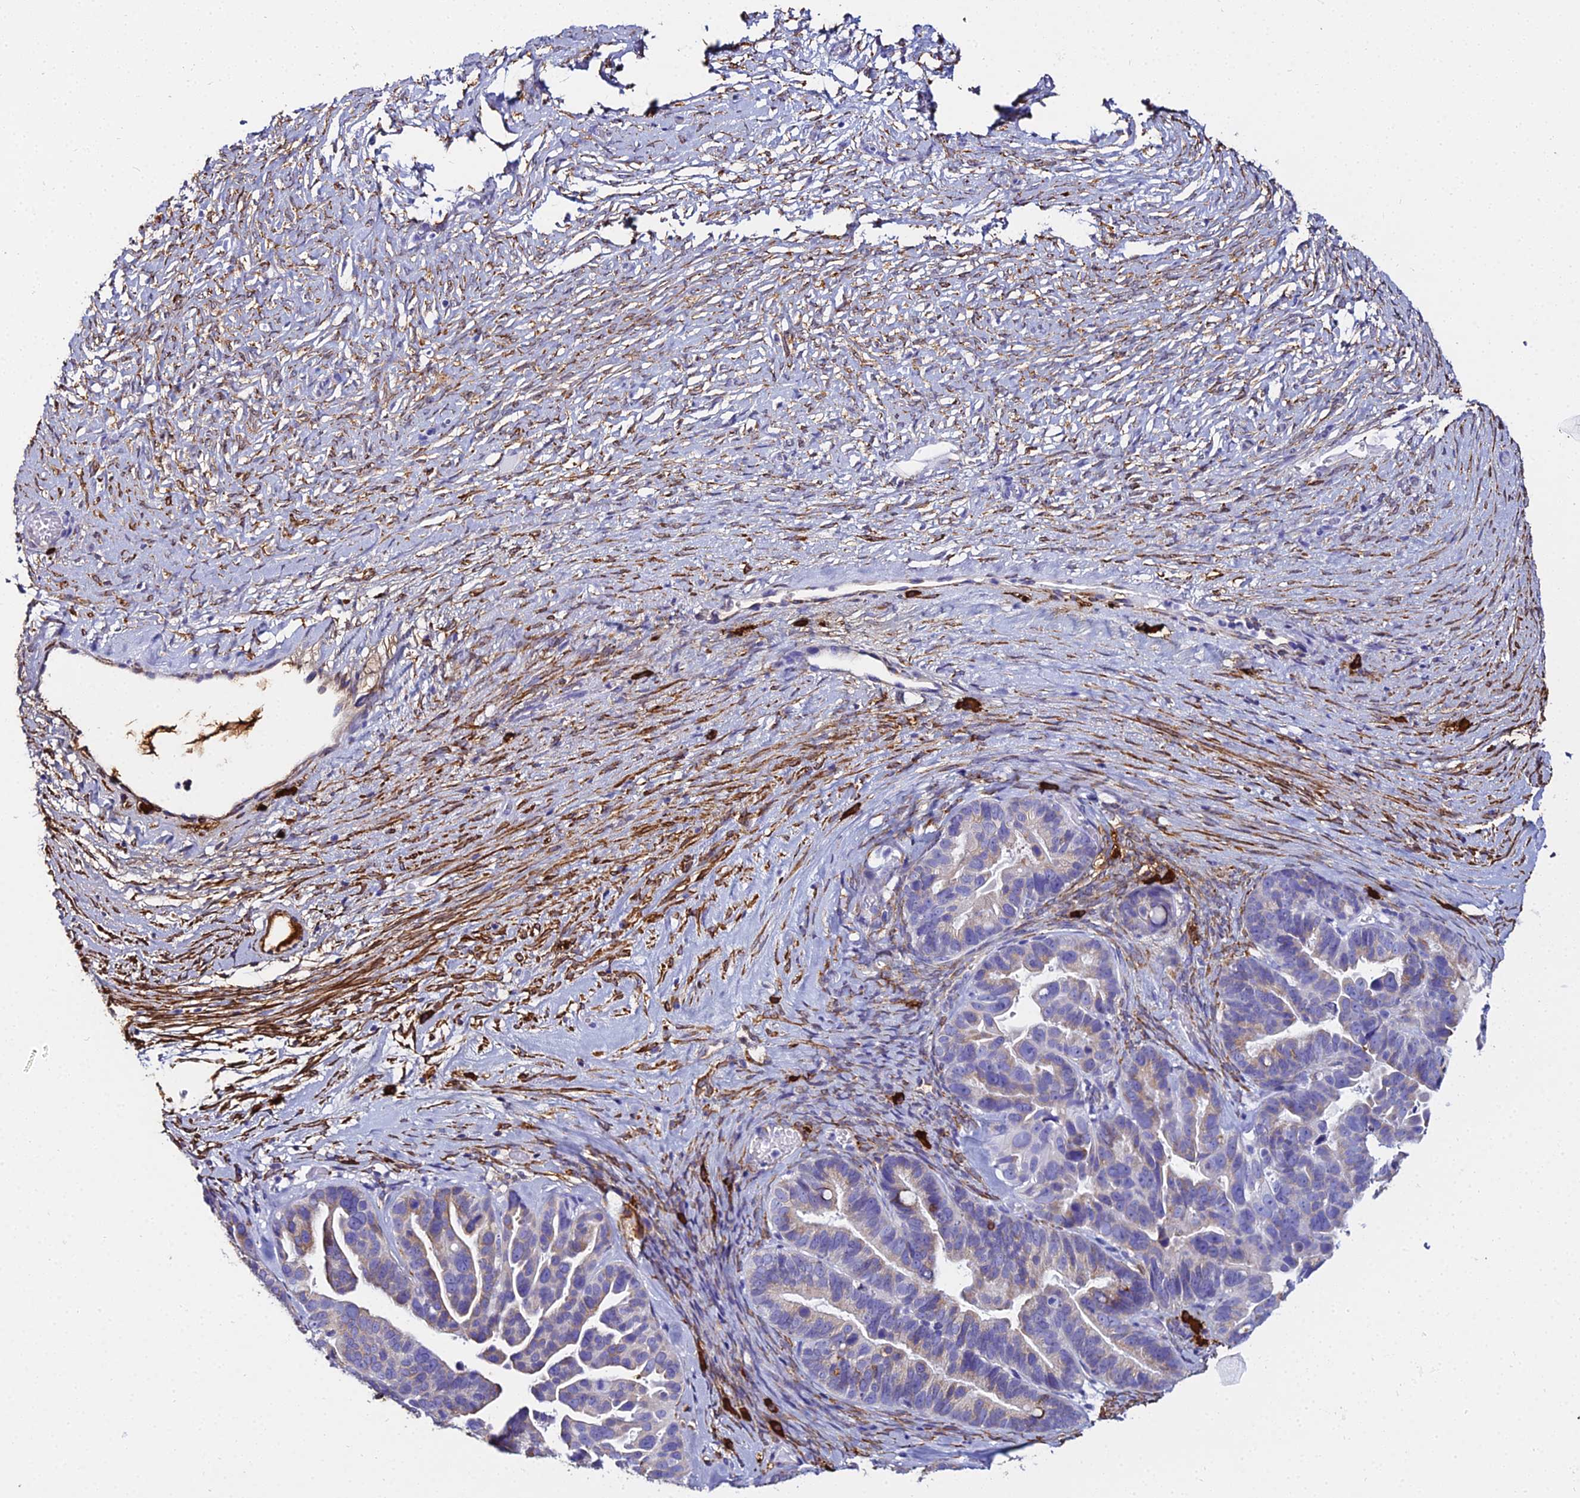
{"staining": {"intensity": "weak", "quantity": "<25%", "location": "cytoplasmic/membranous"}, "tissue": "ovarian cancer", "cell_type": "Tumor cells", "image_type": "cancer", "snomed": [{"axis": "morphology", "description": "Cystadenocarcinoma, serous, NOS"}, {"axis": "topography", "description": "Ovary"}], "caption": "Ovarian cancer was stained to show a protein in brown. There is no significant positivity in tumor cells. (DAB (3,3'-diaminobenzidine) immunohistochemistry visualized using brightfield microscopy, high magnification).", "gene": "TXNDC5", "patient": {"sex": "female", "age": 56}}